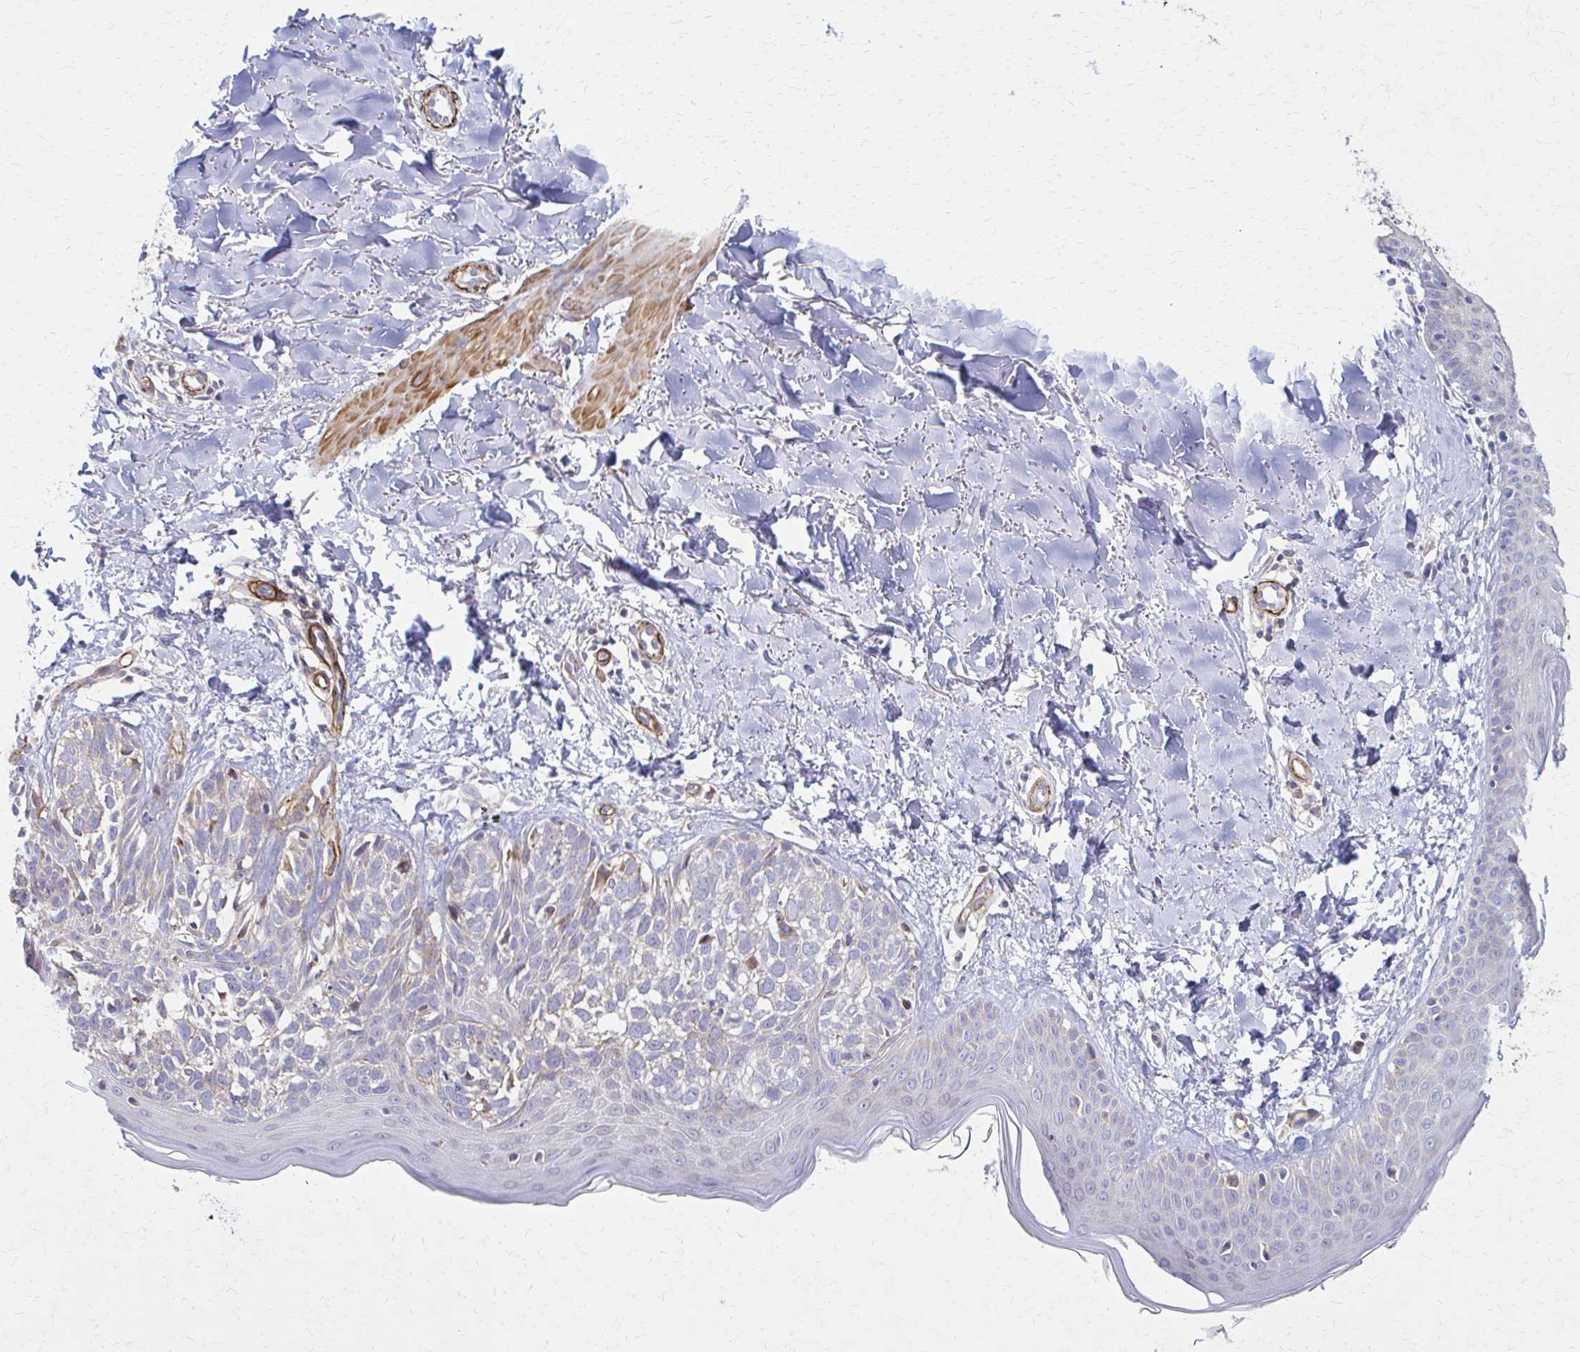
{"staining": {"intensity": "negative", "quantity": "none", "location": "none"}, "tissue": "skin cancer", "cell_type": "Tumor cells", "image_type": "cancer", "snomed": [{"axis": "morphology", "description": "Basal cell carcinoma"}, {"axis": "topography", "description": "Skin"}], "caption": "This photomicrograph is of basal cell carcinoma (skin) stained with immunohistochemistry (IHC) to label a protein in brown with the nuclei are counter-stained blue. There is no positivity in tumor cells.", "gene": "TIMMDC1", "patient": {"sex": "female", "age": 45}}